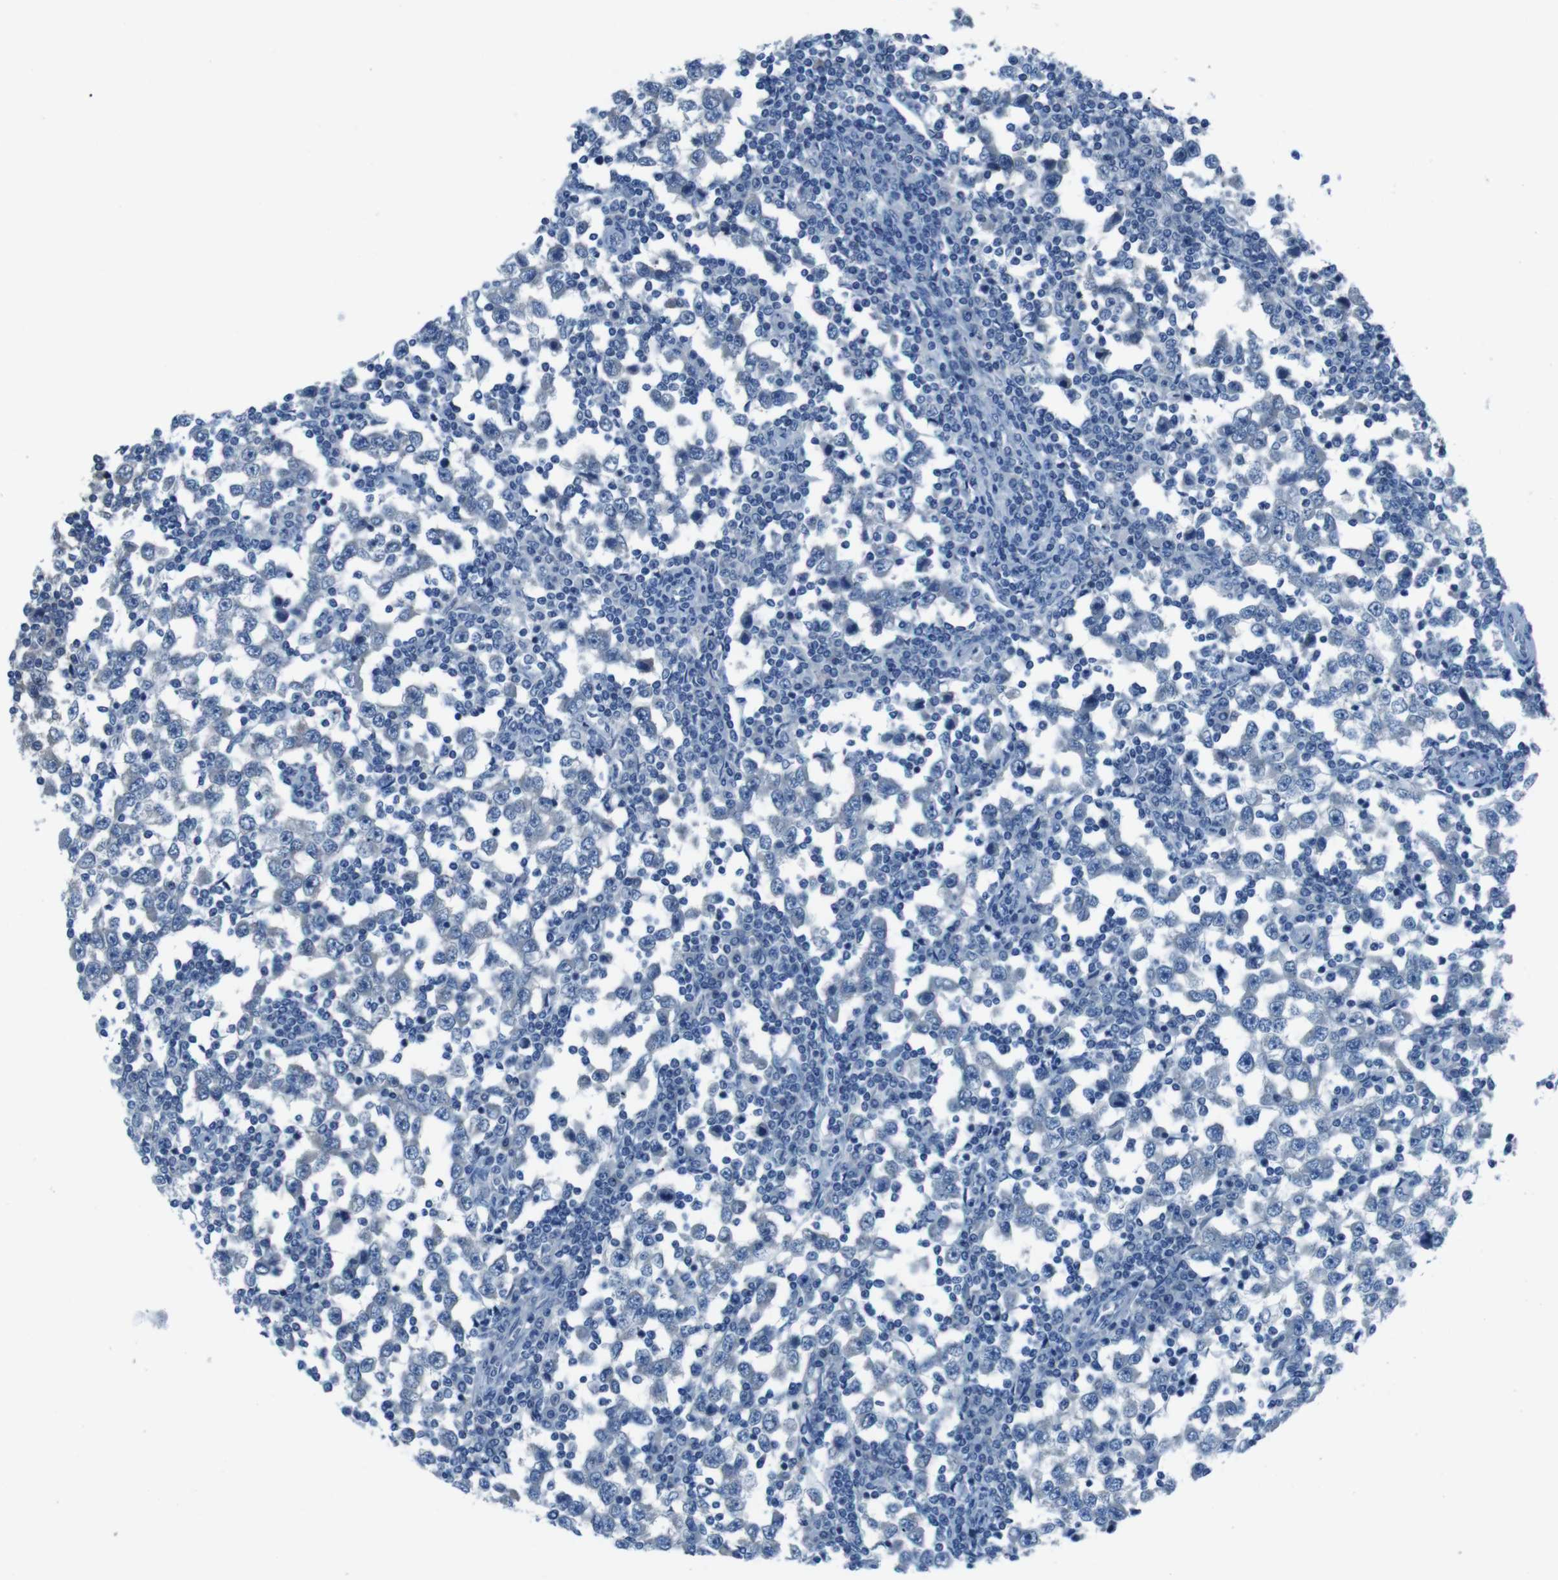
{"staining": {"intensity": "negative", "quantity": "none", "location": "none"}, "tissue": "testis cancer", "cell_type": "Tumor cells", "image_type": "cancer", "snomed": [{"axis": "morphology", "description": "Seminoma, NOS"}, {"axis": "topography", "description": "Testis"}], "caption": "Tumor cells are negative for brown protein staining in testis cancer.", "gene": "NANOS2", "patient": {"sex": "male", "age": 65}}